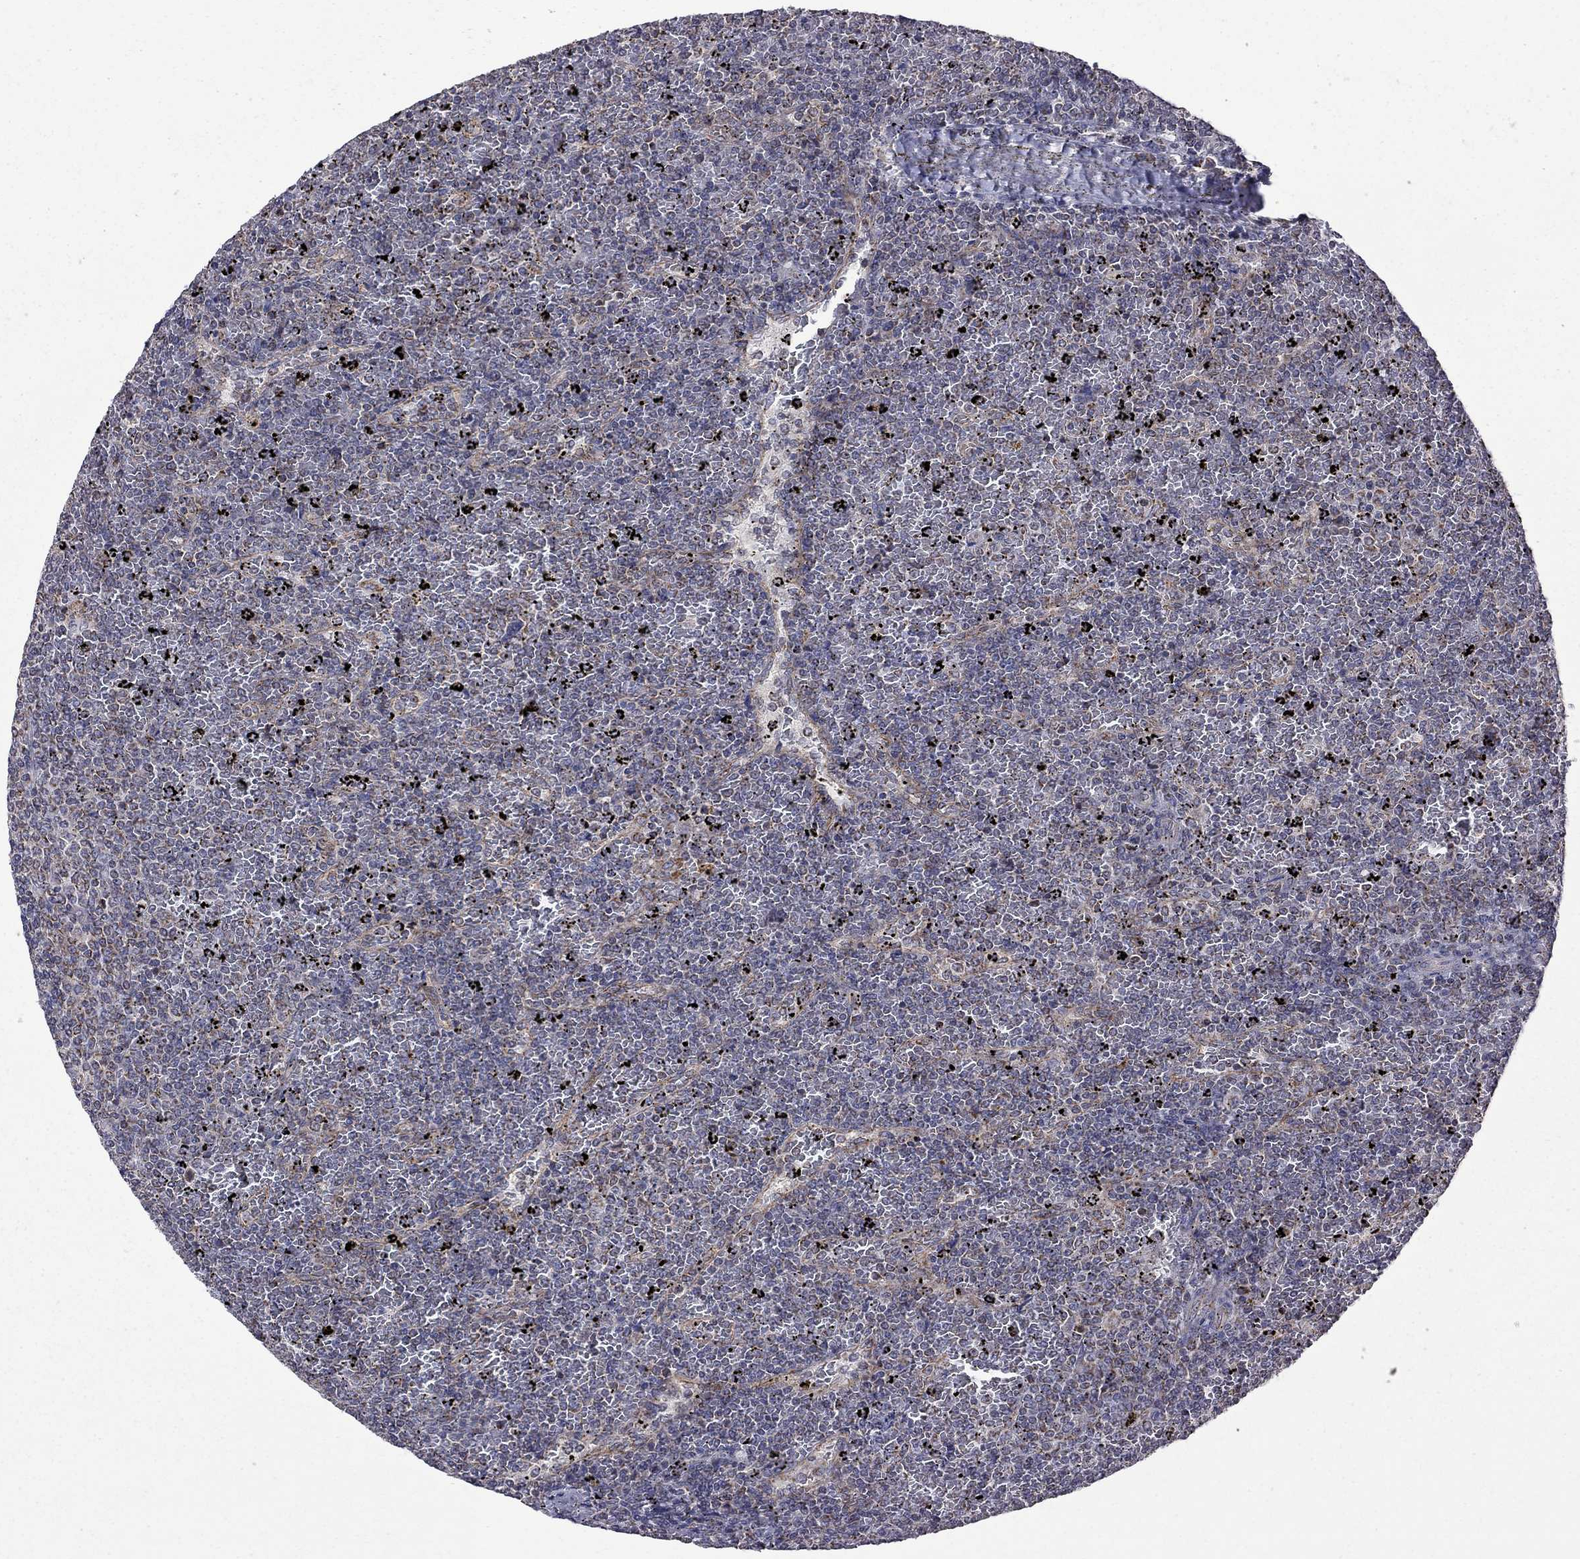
{"staining": {"intensity": "negative", "quantity": "none", "location": "none"}, "tissue": "lymphoma", "cell_type": "Tumor cells", "image_type": "cancer", "snomed": [{"axis": "morphology", "description": "Malignant lymphoma, non-Hodgkin's type, Low grade"}, {"axis": "topography", "description": "Spleen"}], "caption": "High power microscopy histopathology image of an IHC image of lymphoma, revealing no significant positivity in tumor cells.", "gene": "NDUFB1", "patient": {"sex": "female", "age": 77}}